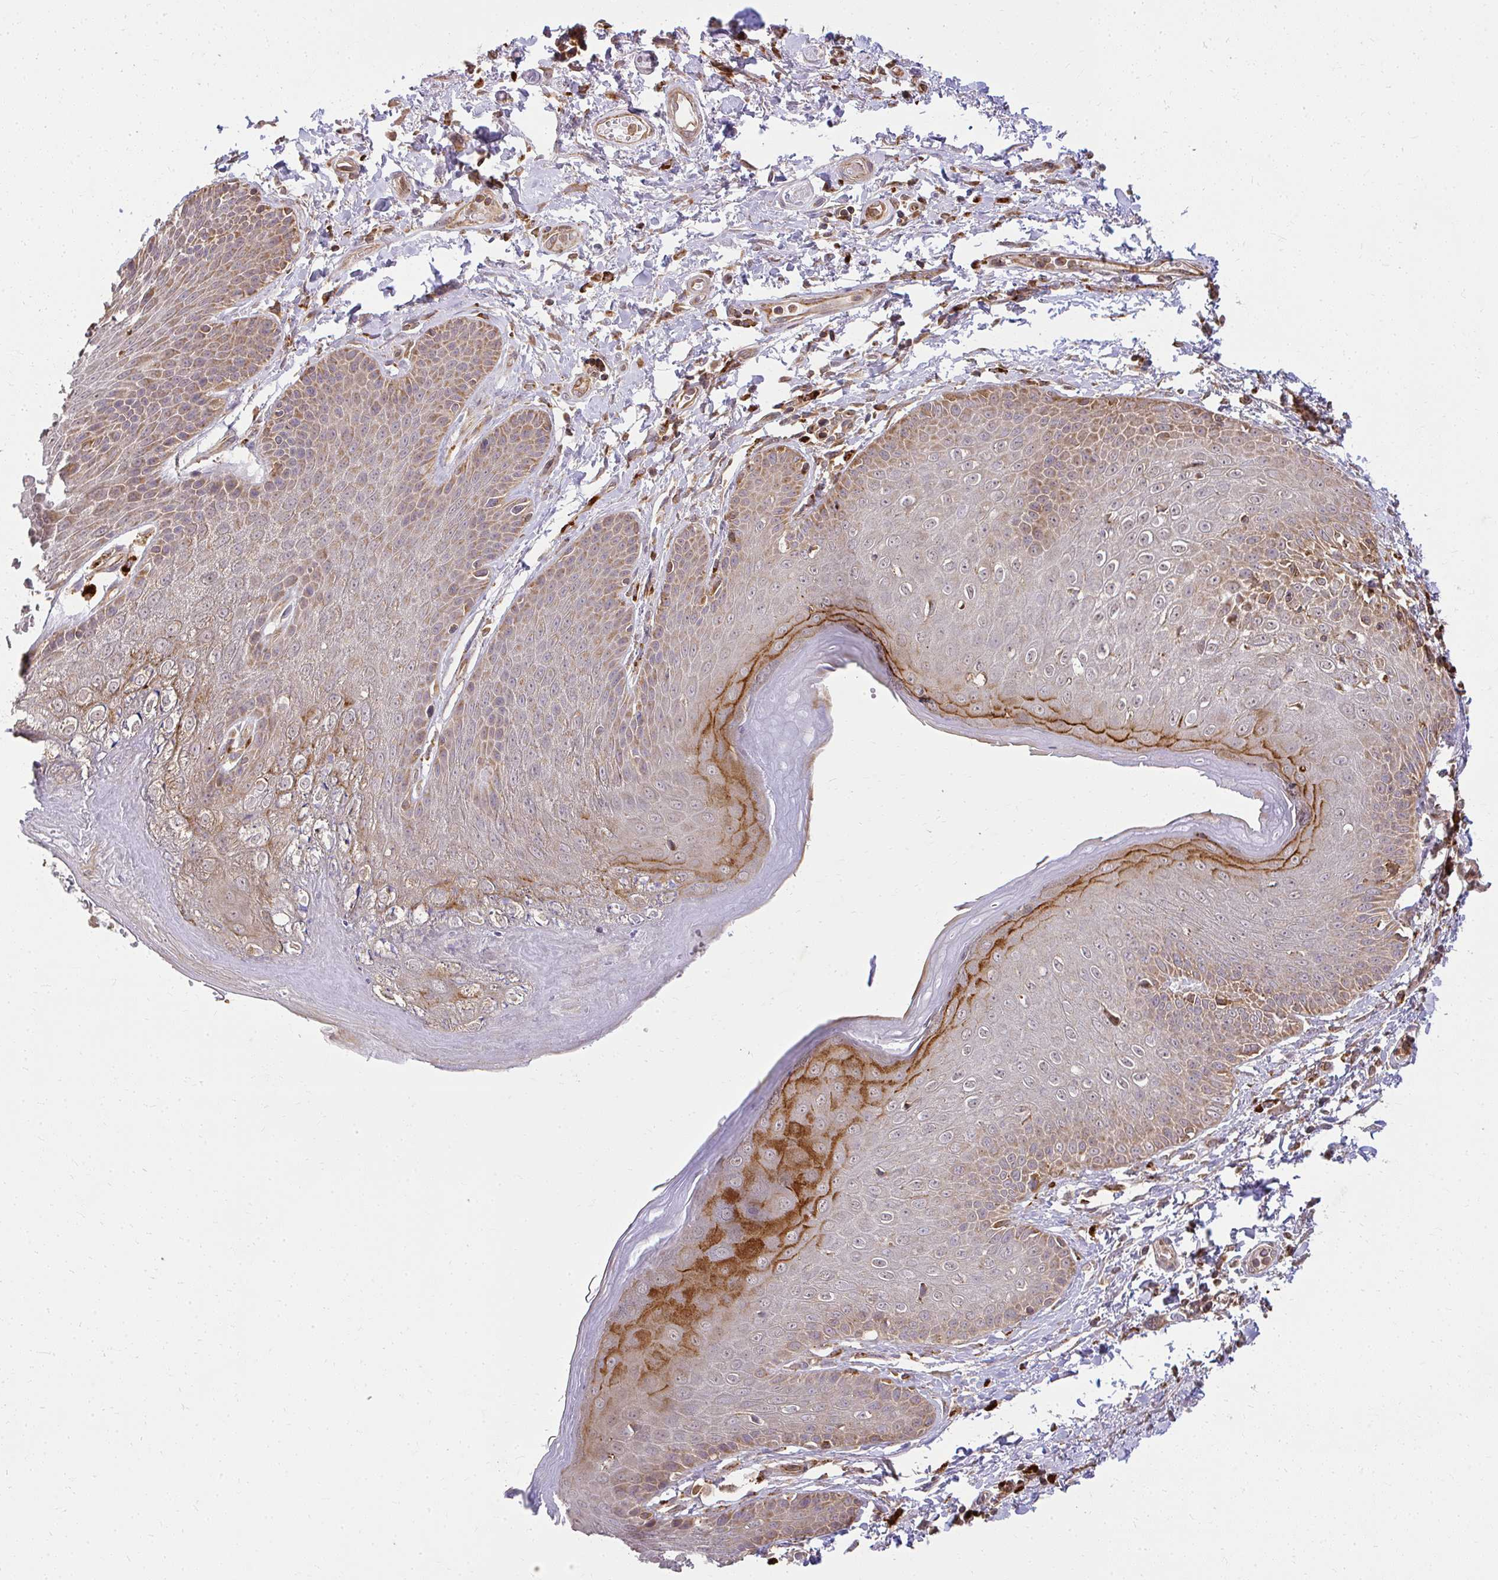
{"staining": {"intensity": "moderate", "quantity": ">75%", "location": "cytoplasmic/membranous"}, "tissue": "skin", "cell_type": "Epidermal cells", "image_type": "normal", "snomed": [{"axis": "morphology", "description": "Normal tissue, NOS"}, {"axis": "topography", "description": "Peripheral nerve tissue"}], "caption": "This image demonstrates IHC staining of benign skin, with medium moderate cytoplasmic/membranous expression in about >75% of epidermal cells.", "gene": "GNS", "patient": {"sex": "male", "age": 51}}